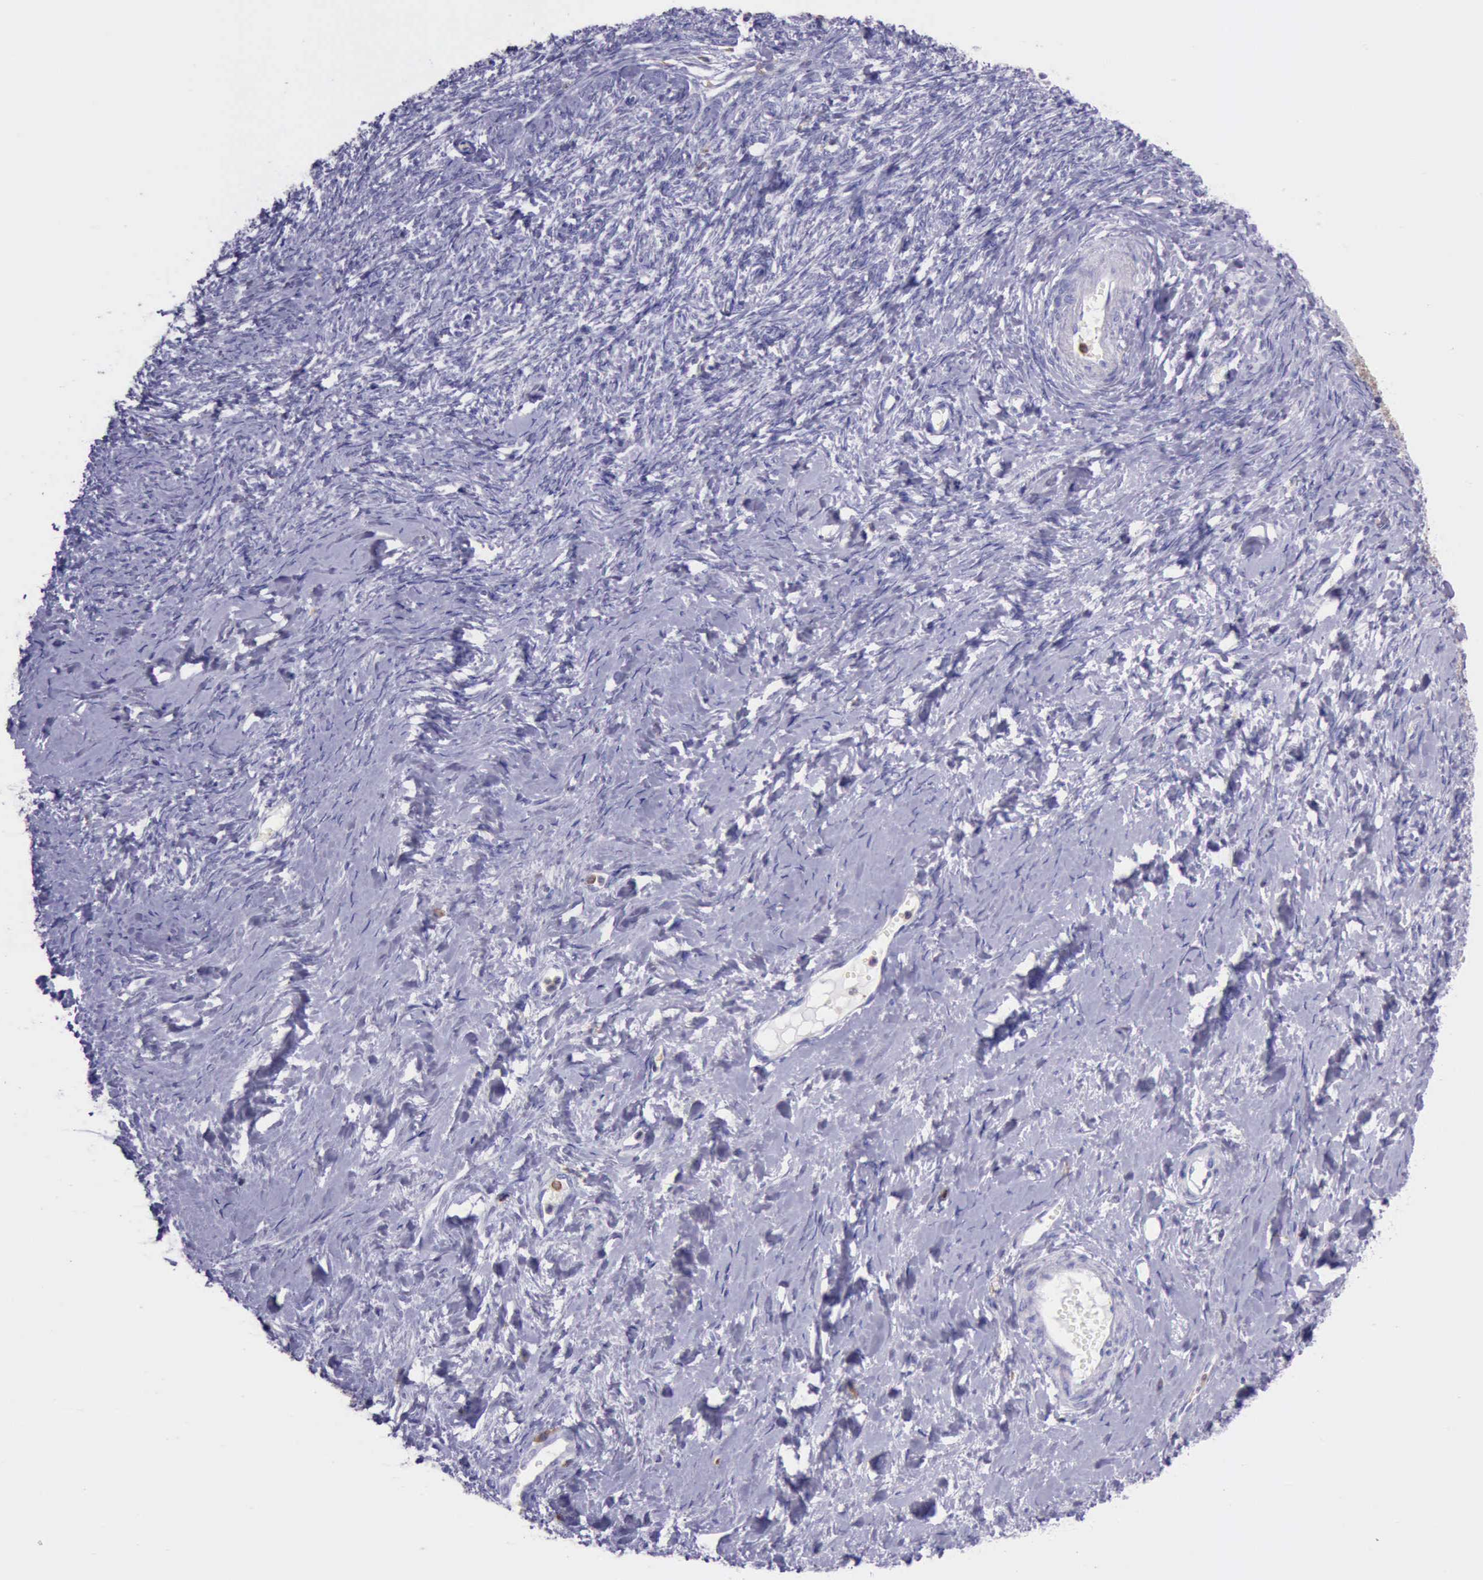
{"staining": {"intensity": "negative", "quantity": "none", "location": "none"}, "tissue": "ovarian cancer", "cell_type": "Tumor cells", "image_type": "cancer", "snomed": [{"axis": "morphology", "description": "Normal tissue, NOS"}, {"axis": "morphology", "description": "Cystadenocarcinoma, serous, NOS"}, {"axis": "topography", "description": "Ovary"}], "caption": "Tumor cells are negative for brown protein staining in ovarian cancer. (Brightfield microscopy of DAB immunohistochemistry at high magnification).", "gene": "BTK", "patient": {"sex": "female", "age": 62}}